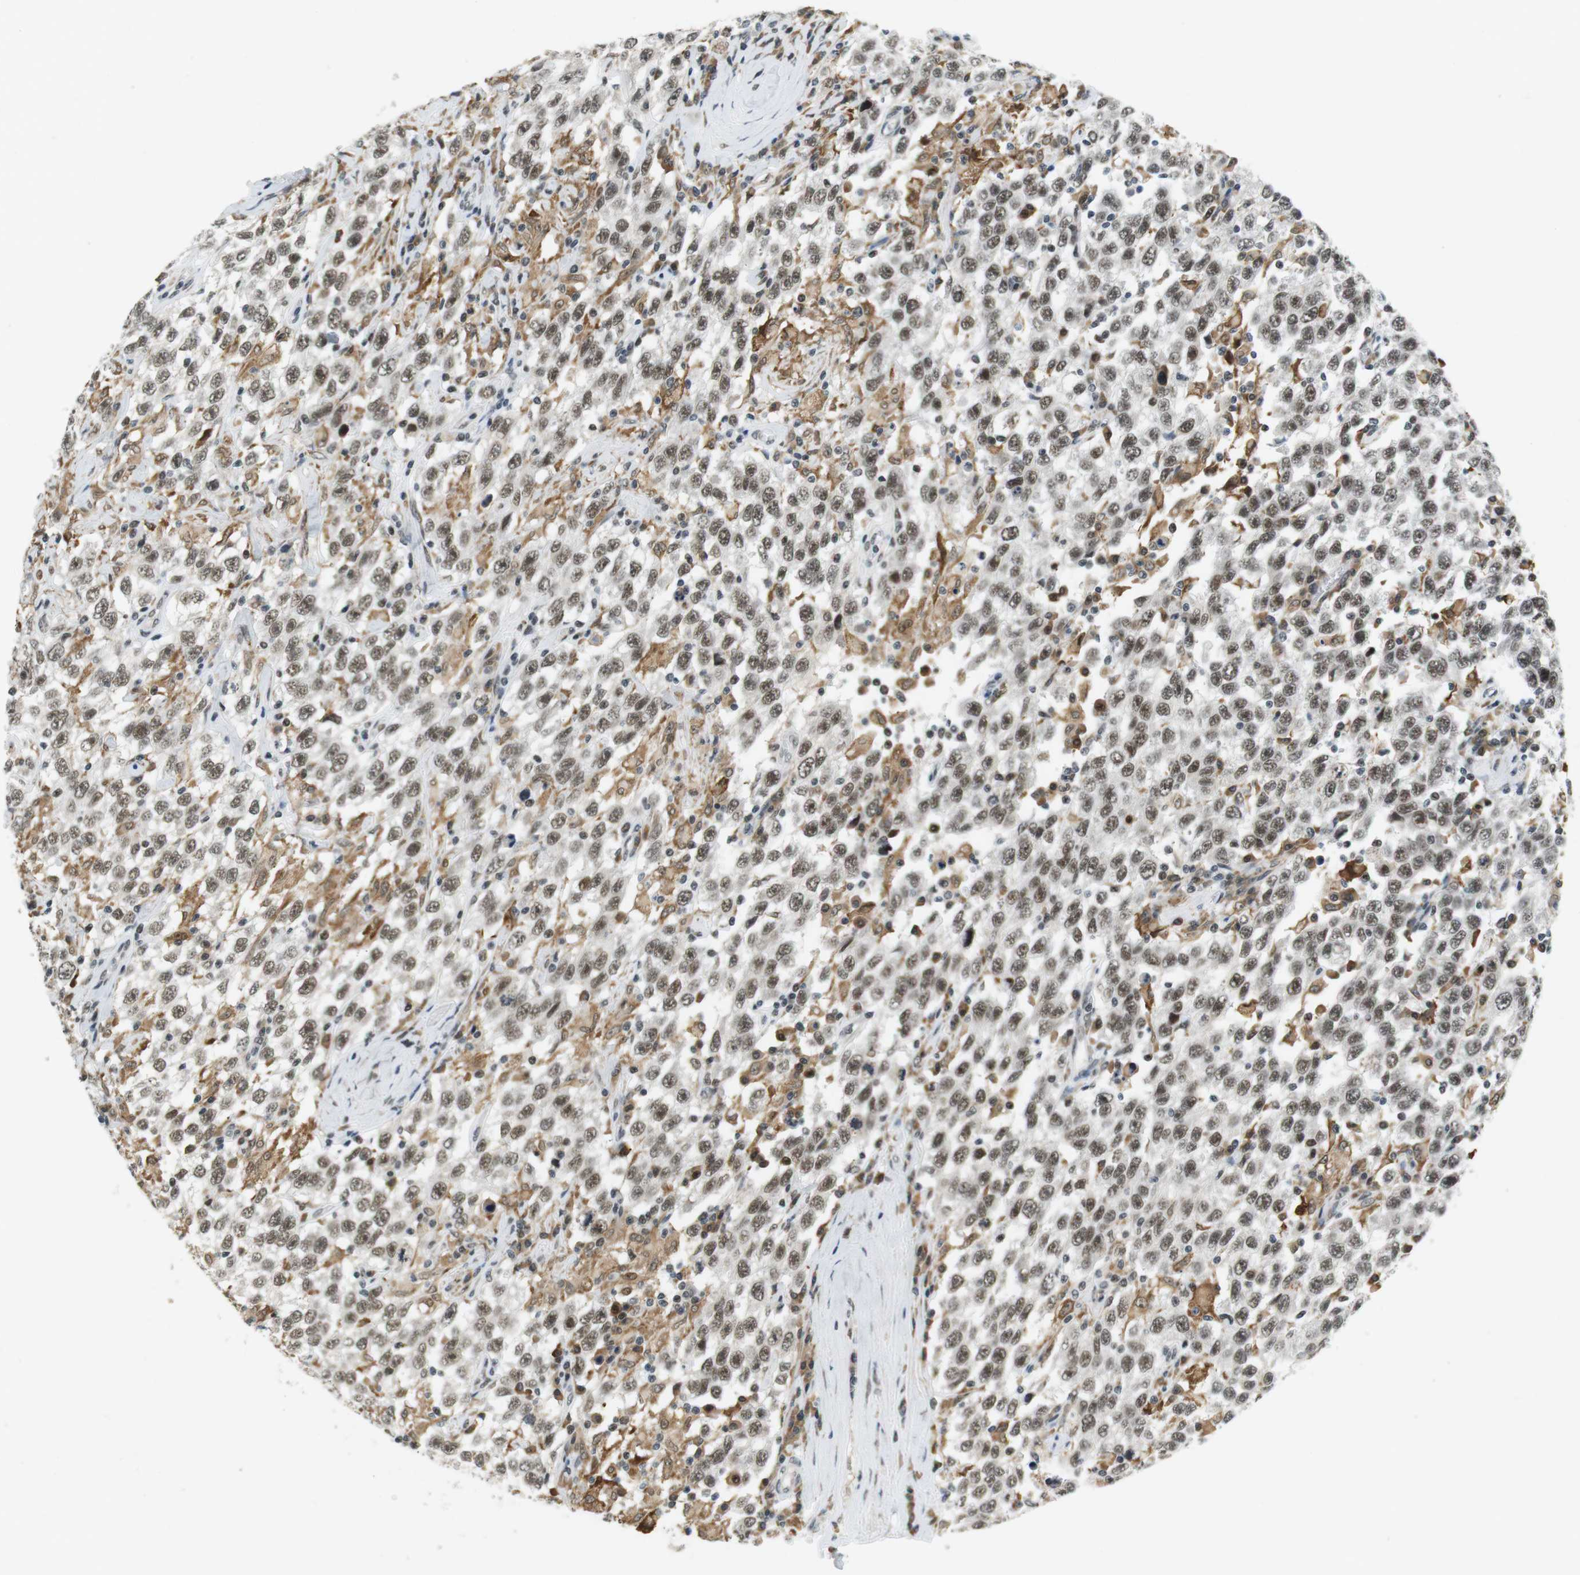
{"staining": {"intensity": "moderate", "quantity": ">75%", "location": "nuclear"}, "tissue": "testis cancer", "cell_type": "Tumor cells", "image_type": "cancer", "snomed": [{"axis": "morphology", "description": "Seminoma, NOS"}, {"axis": "topography", "description": "Testis"}], "caption": "About >75% of tumor cells in human testis seminoma exhibit moderate nuclear protein staining as visualized by brown immunohistochemical staining.", "gene": "RNF38", "patient": {"sex": "male", "age": 41}}